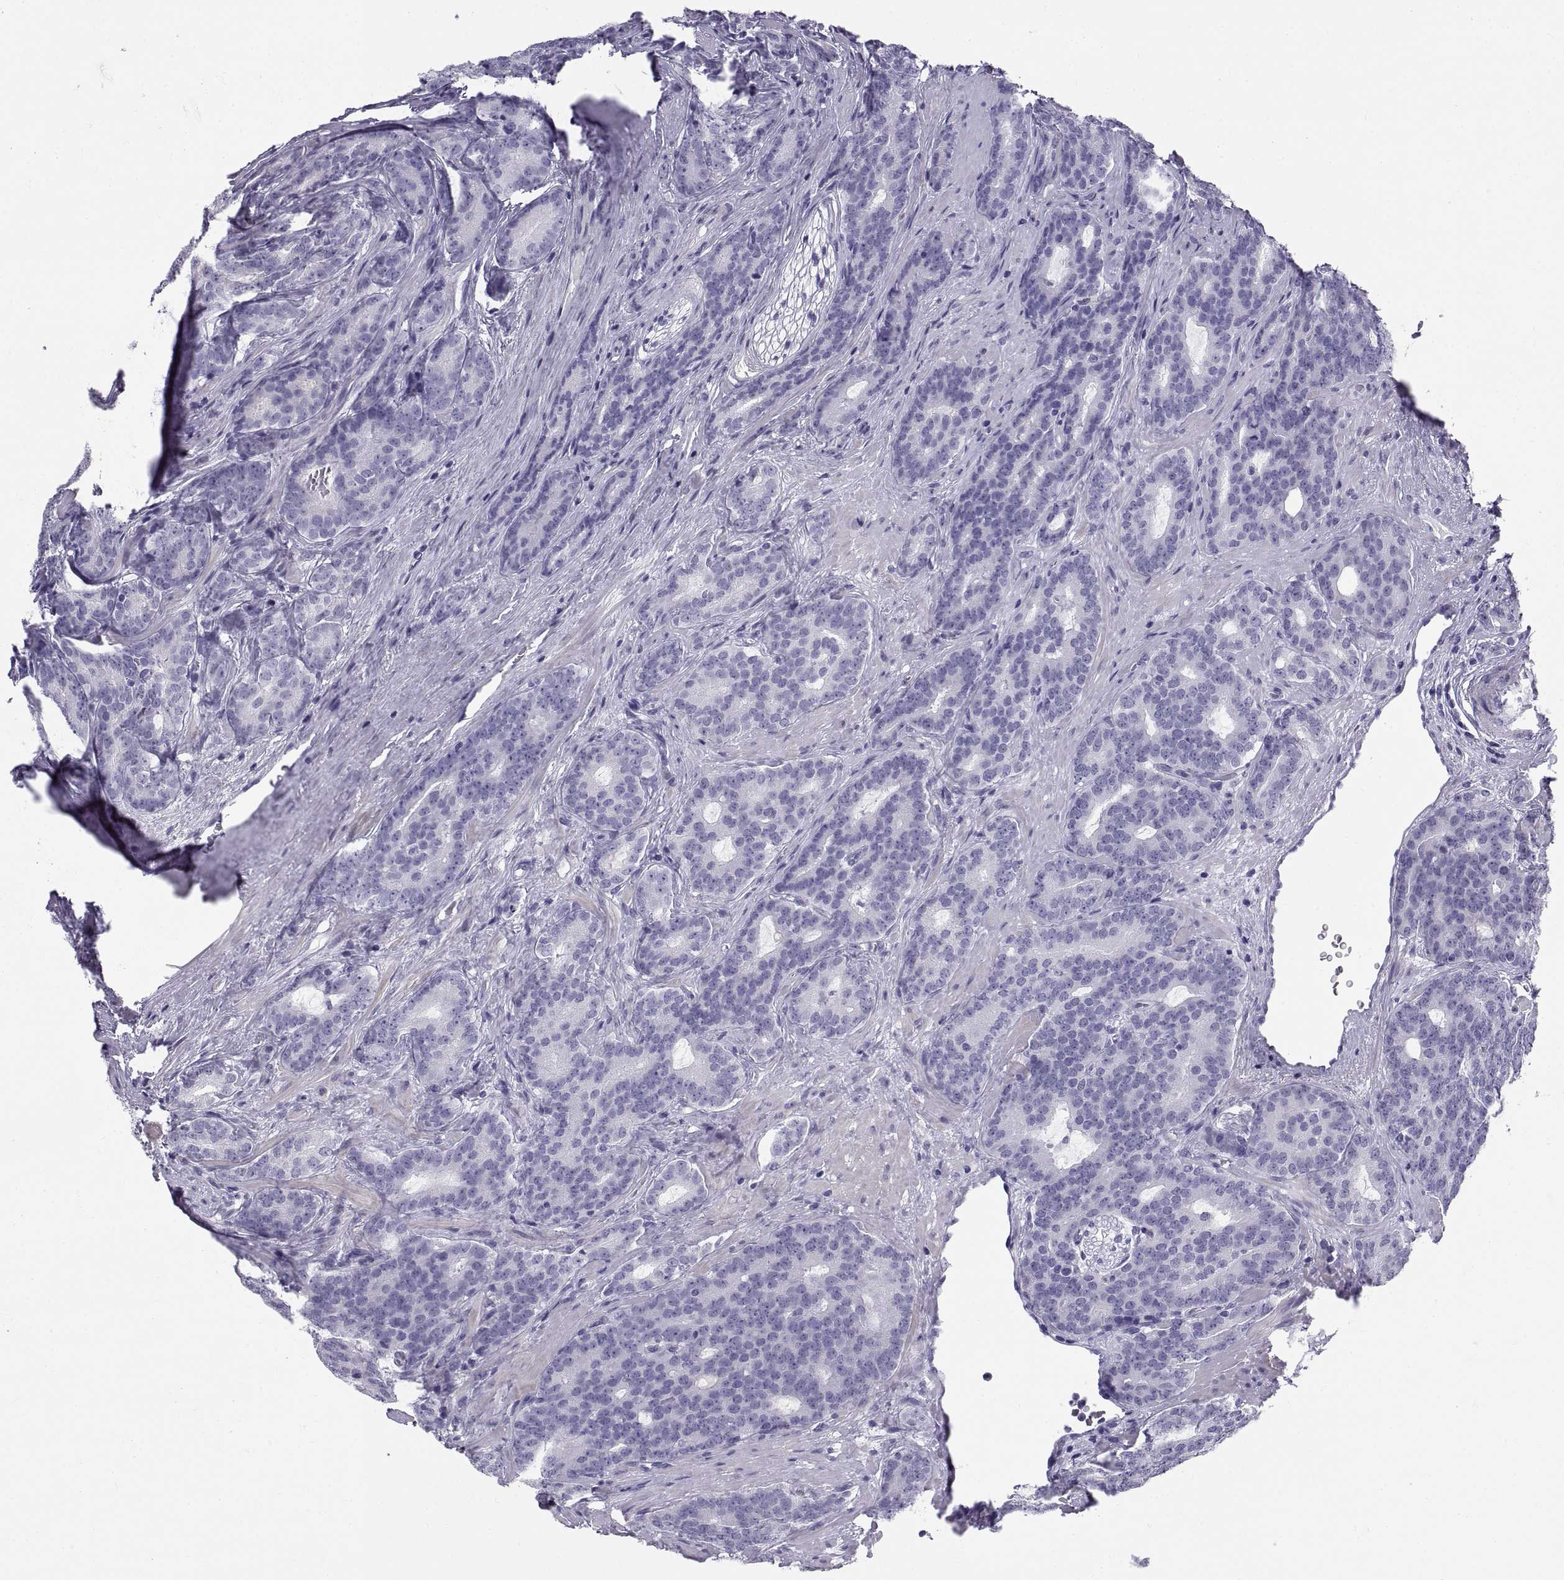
{"staining": {"intensity": "negative", "quantity": "none", "location": "none"}, "tissue": "prostate cancer", "cell_type": "Tumor cells", "image_type": "cancer", "snomed": [{"axis": "morphology", "description": "Adenocarcinoma, NOS"}, {"axis": "topography", "description": "Prostate"}], "caption": "The micrograph demonstrates no significant positivity in tumor cells of prostate adenocarcinoma.", "gene": "CT47A10", "patient": {"sex": "male", "age": 71}}